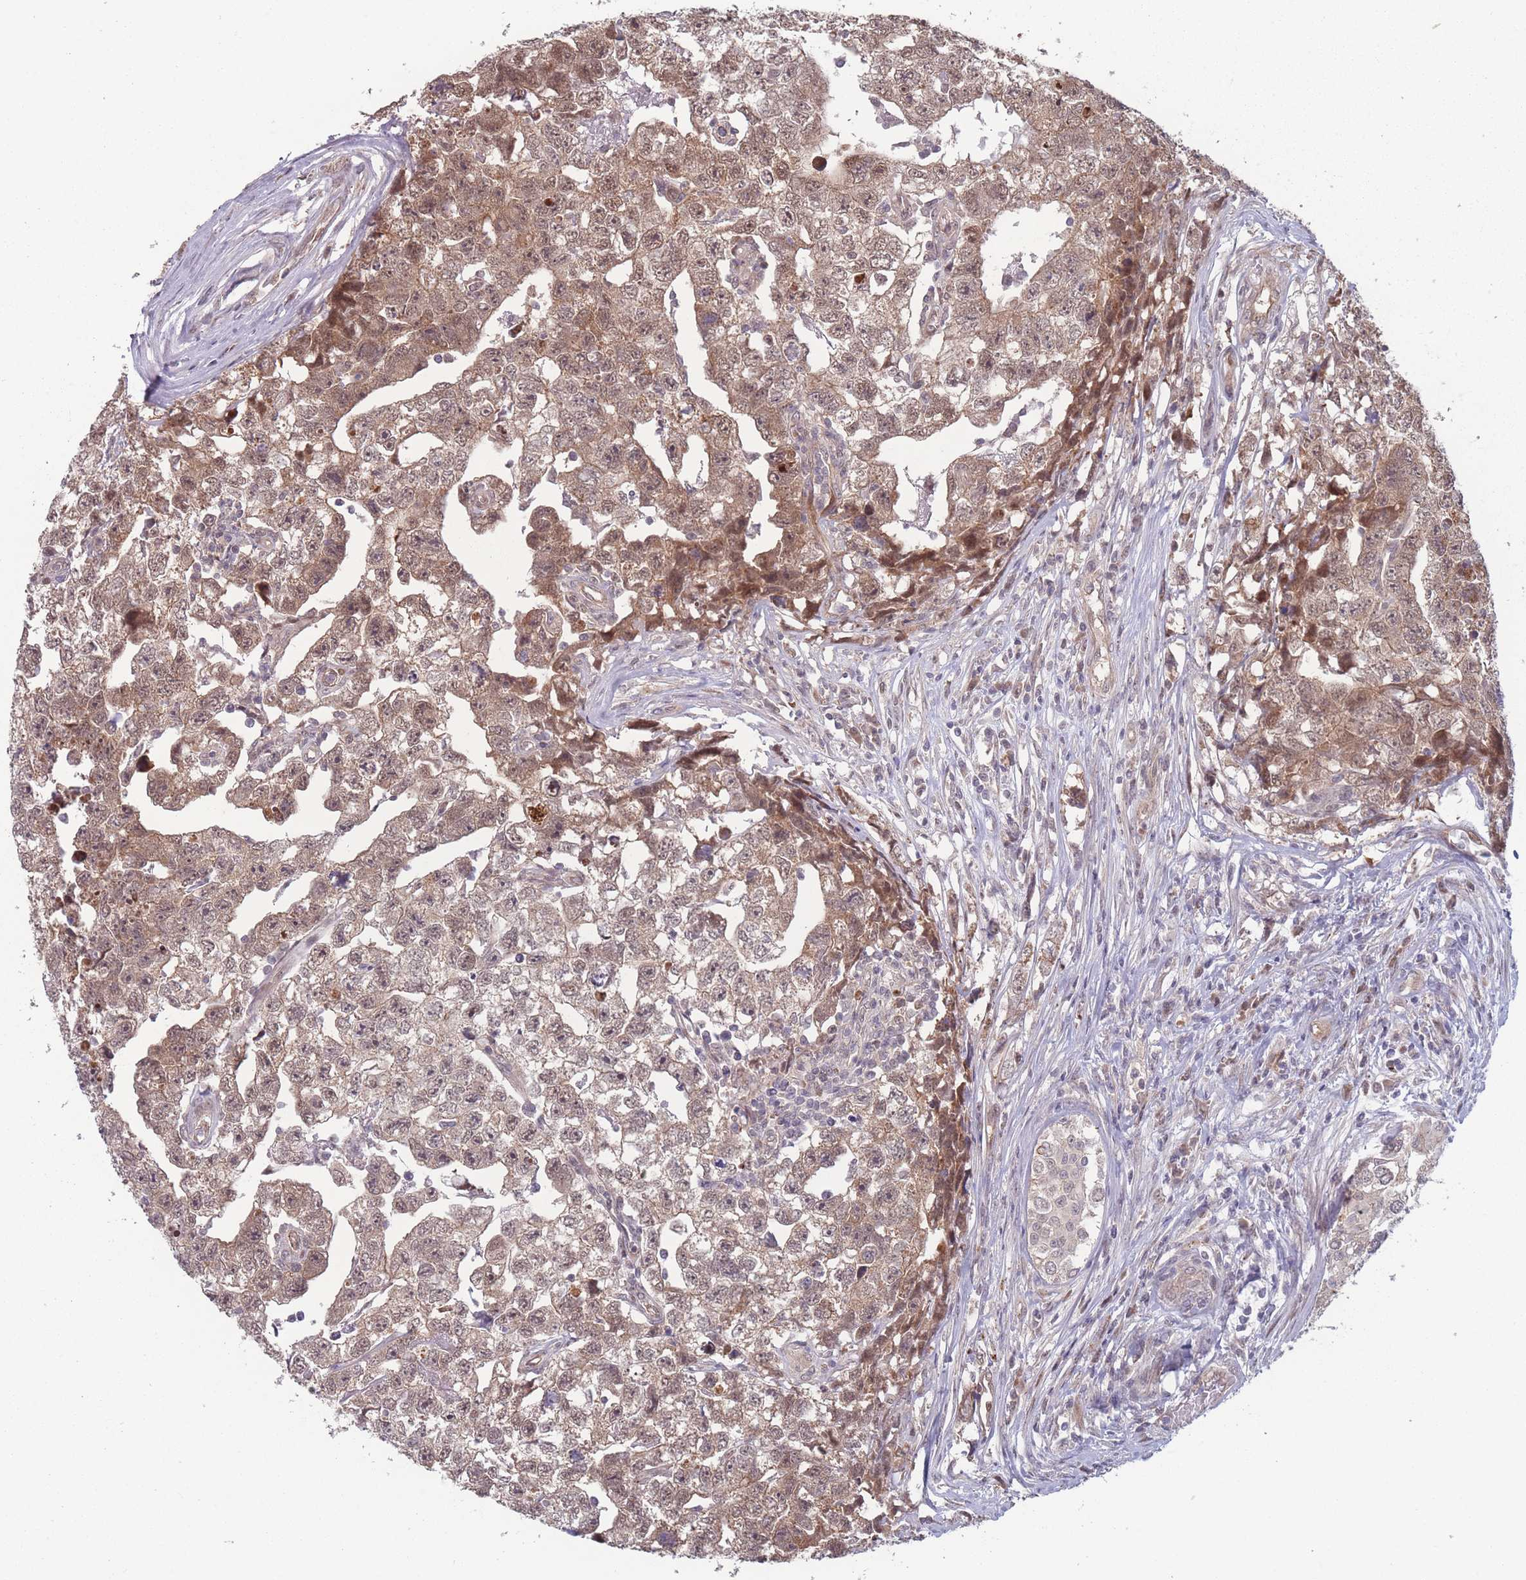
{"staining": {"intensity": "moderate", "quantity": ">75%", "location": "cytoplasmic/membranous"}, "tissue": "testis cancer", "cell_type": "Tumor cells", "image_type": "cancer", "snomed": [{"axis": "morphology", "description": "Carcinoma, Embryonal, NOS"}, {"axis": "topography", "description": "Testis"}], "caption": "Immunohistochemistry histopathology image of testis cancer (embryonal carcinoma) stained for a protein (brown), which reveals medium levels of moderate cytoplasmic/membranous staining in approximately >75% of tumor cells.", "gene": "RPS18", "patient": {"sex": "male", "age": 22}}